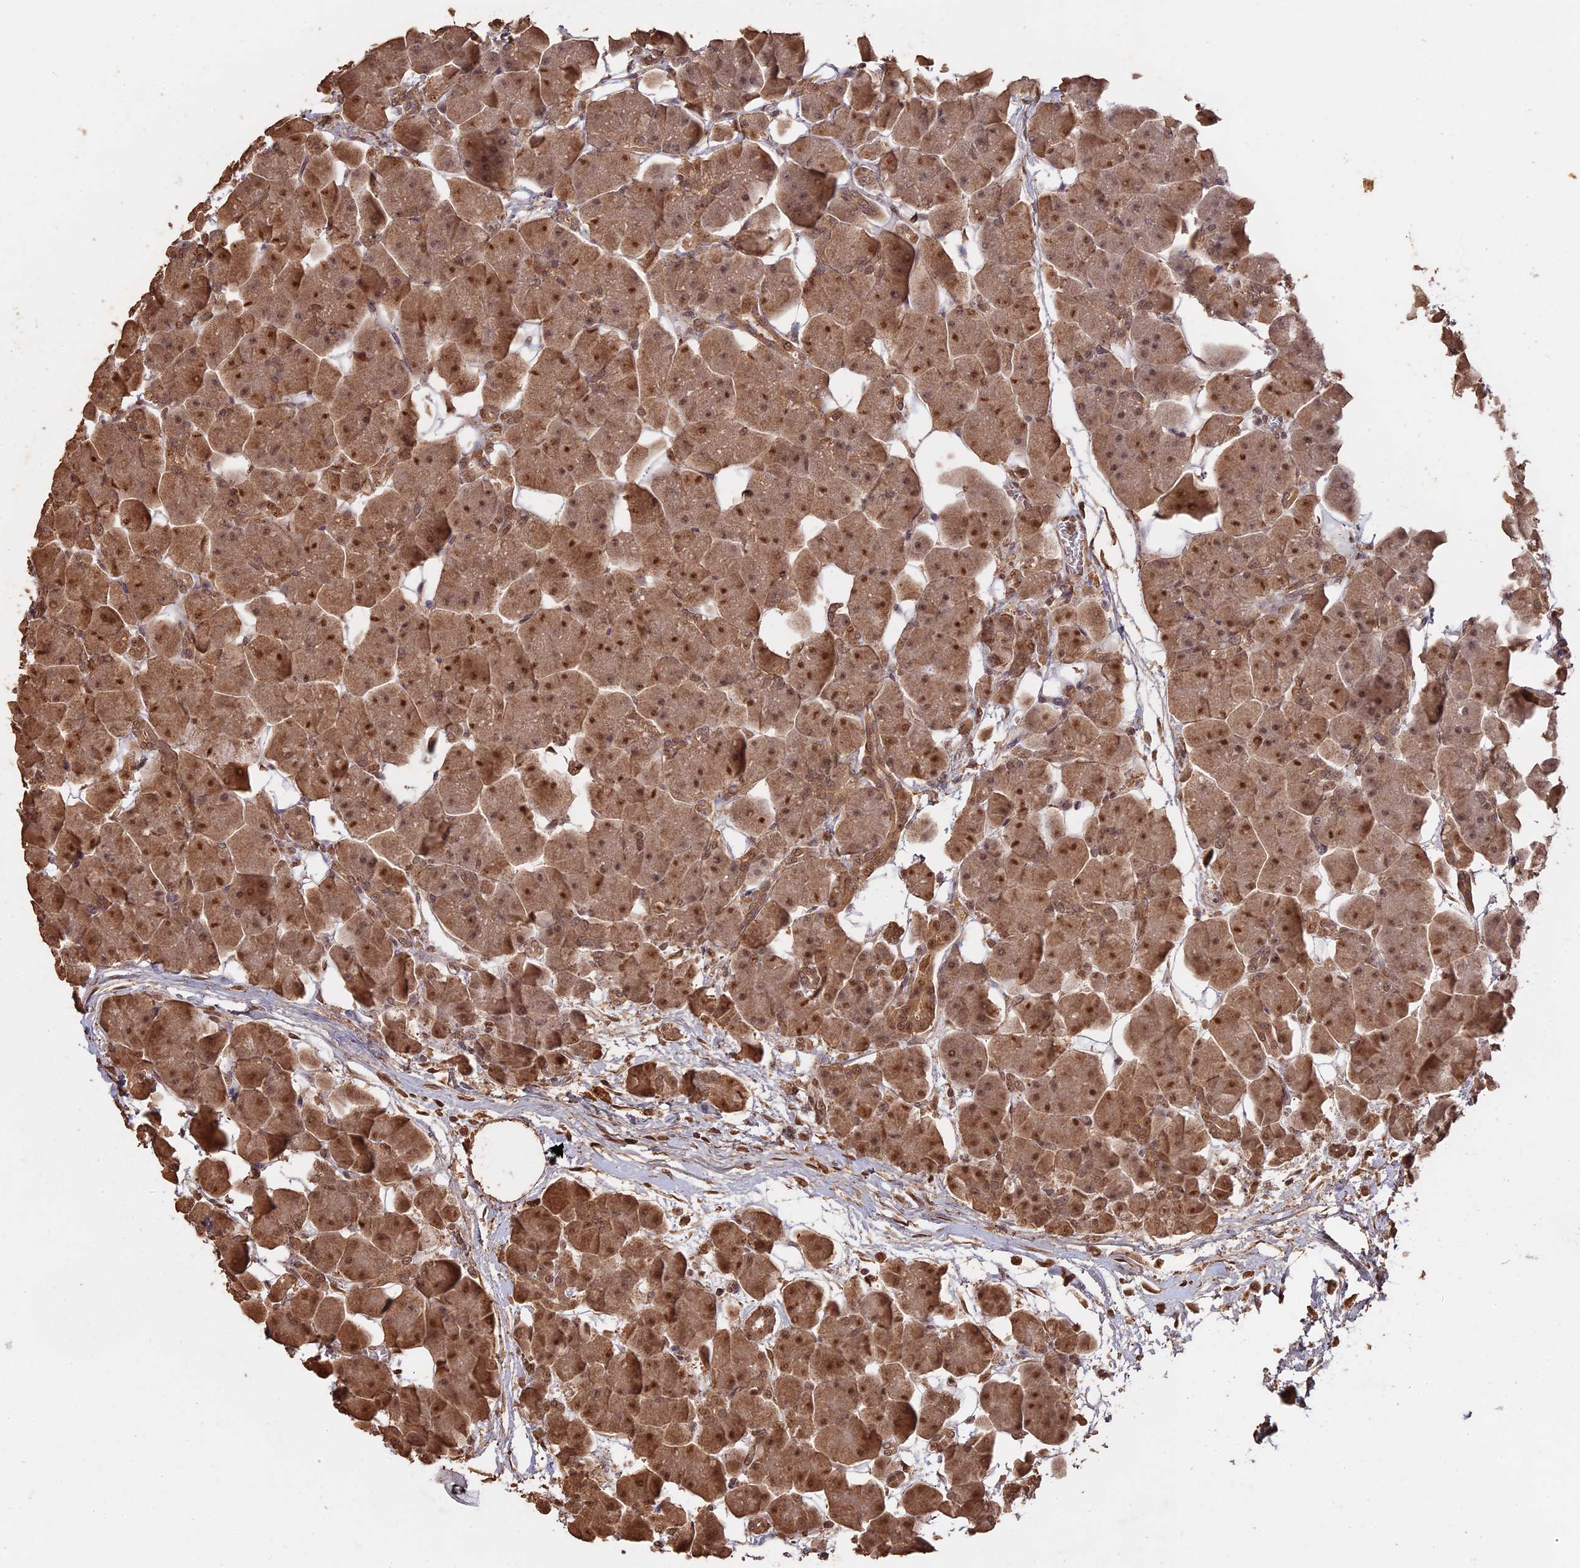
{"staining": {"intensity": "moderate", "quantity": ">75%", "location": "cytoplasmic/membranous,nuclear"}, "tissue": "pancreas", "cell_type": "Exocrine glandular cells", "image_type": "normal", "snomed": [{"axis": "morphology", "description": "Normal tissue, NOS"}, {"axis": "topography", "description": "Pancreas"}], "caption": "Normal pancreas displays moderate cytoplasmic/membranous,nuclear positivity in about >75% of exocrine glandular cells Ihc stains the protein in brown and the nuclei are stained blue..", "gene": "PSMC6", "patient": {"sex": "male", "age": 66}}